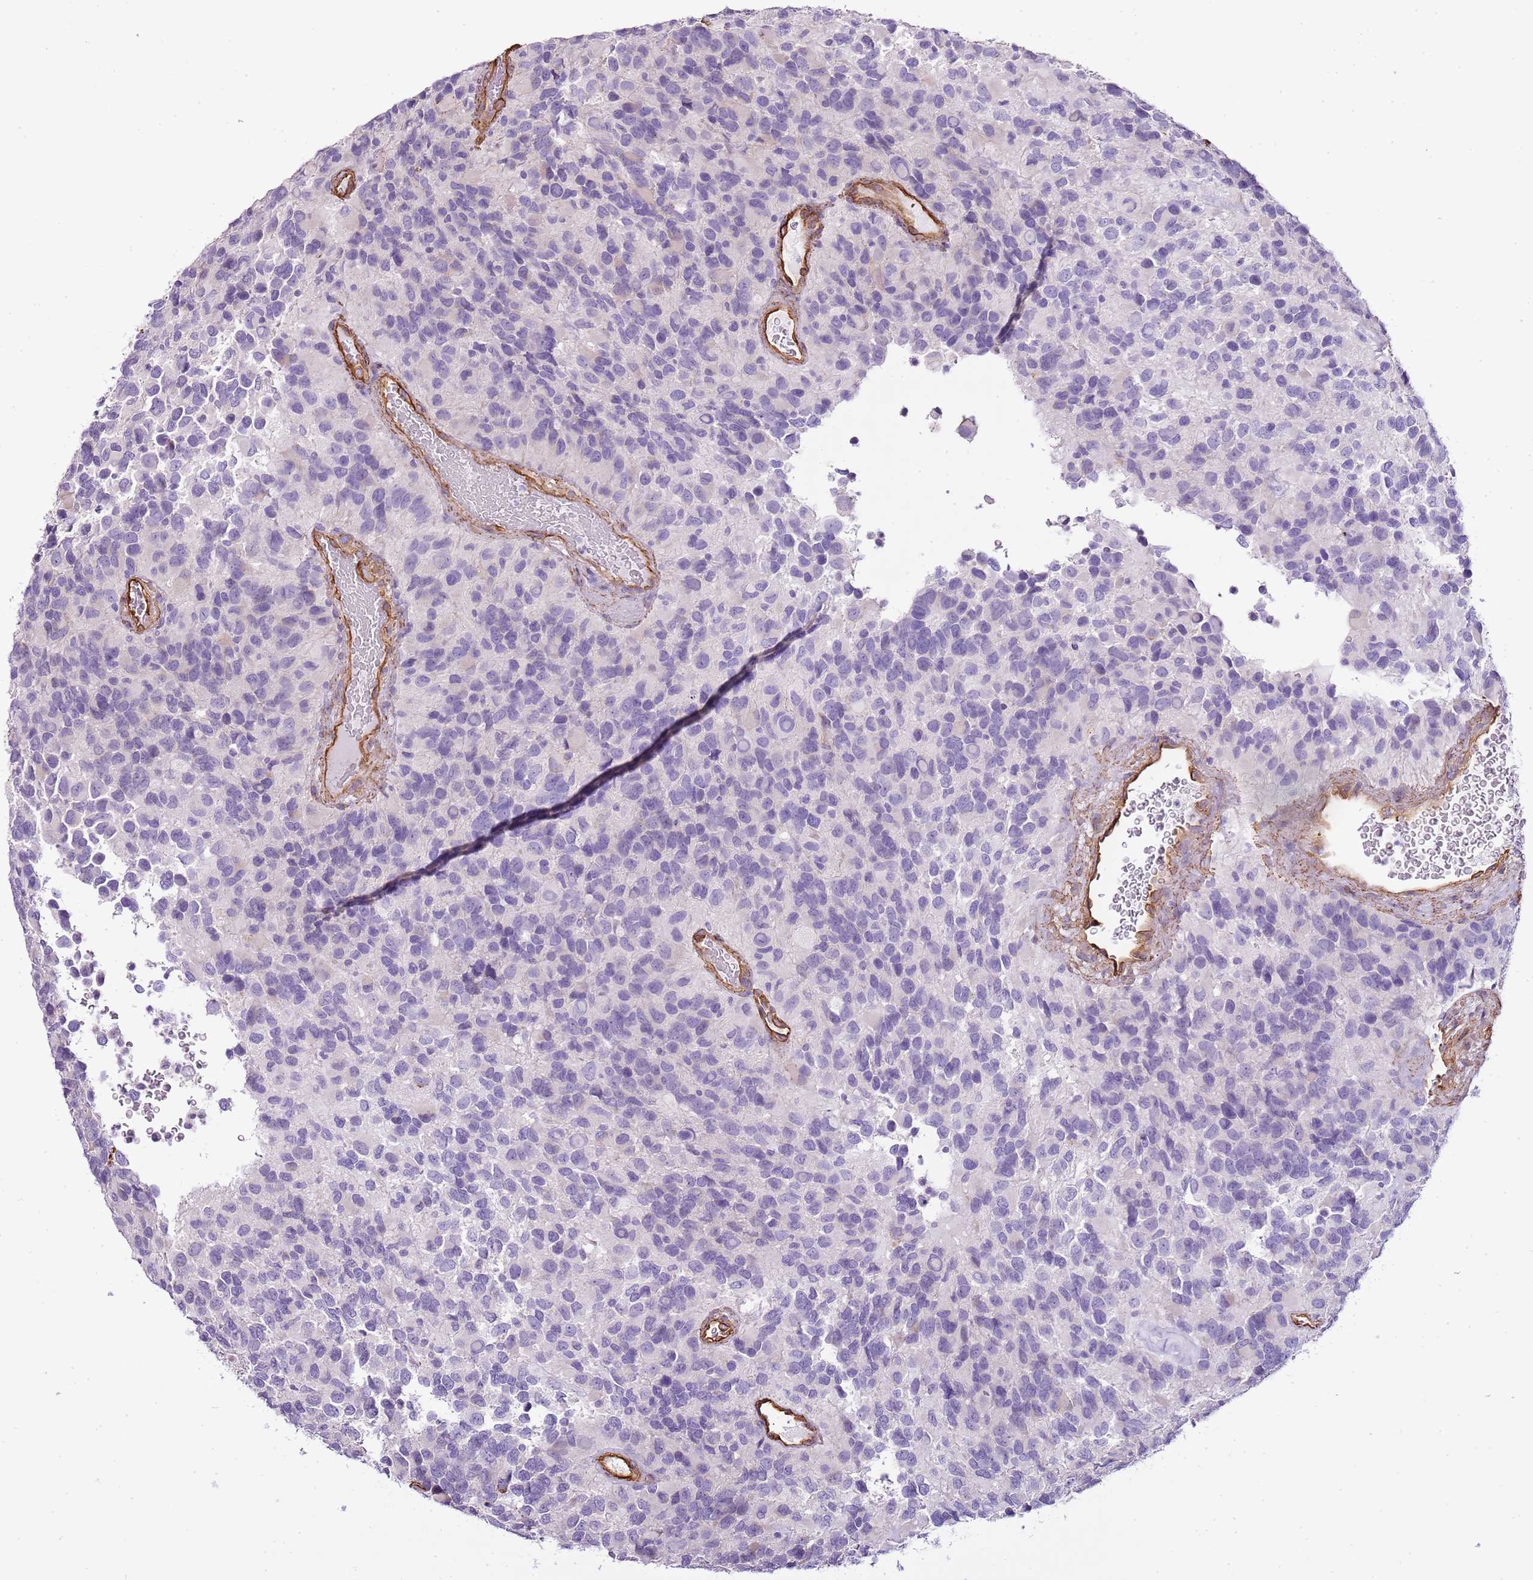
{"staining": {"intensity": "negative", "quantity": "none", "location": "none"}, "tissue": "glioma", "cell_type": "Tumor cells", "image_type": "cancer", "snomed": [{"axis": "morphology", "description": "Glioma, malignant, High grade"}, {"axis": "topography", "description": "Brain"}], "caption": "Tumor cells are negative for protein expression in human glioma.", "gene": "CTDSPL", "patient": {"sex": "male", "age": 77}}